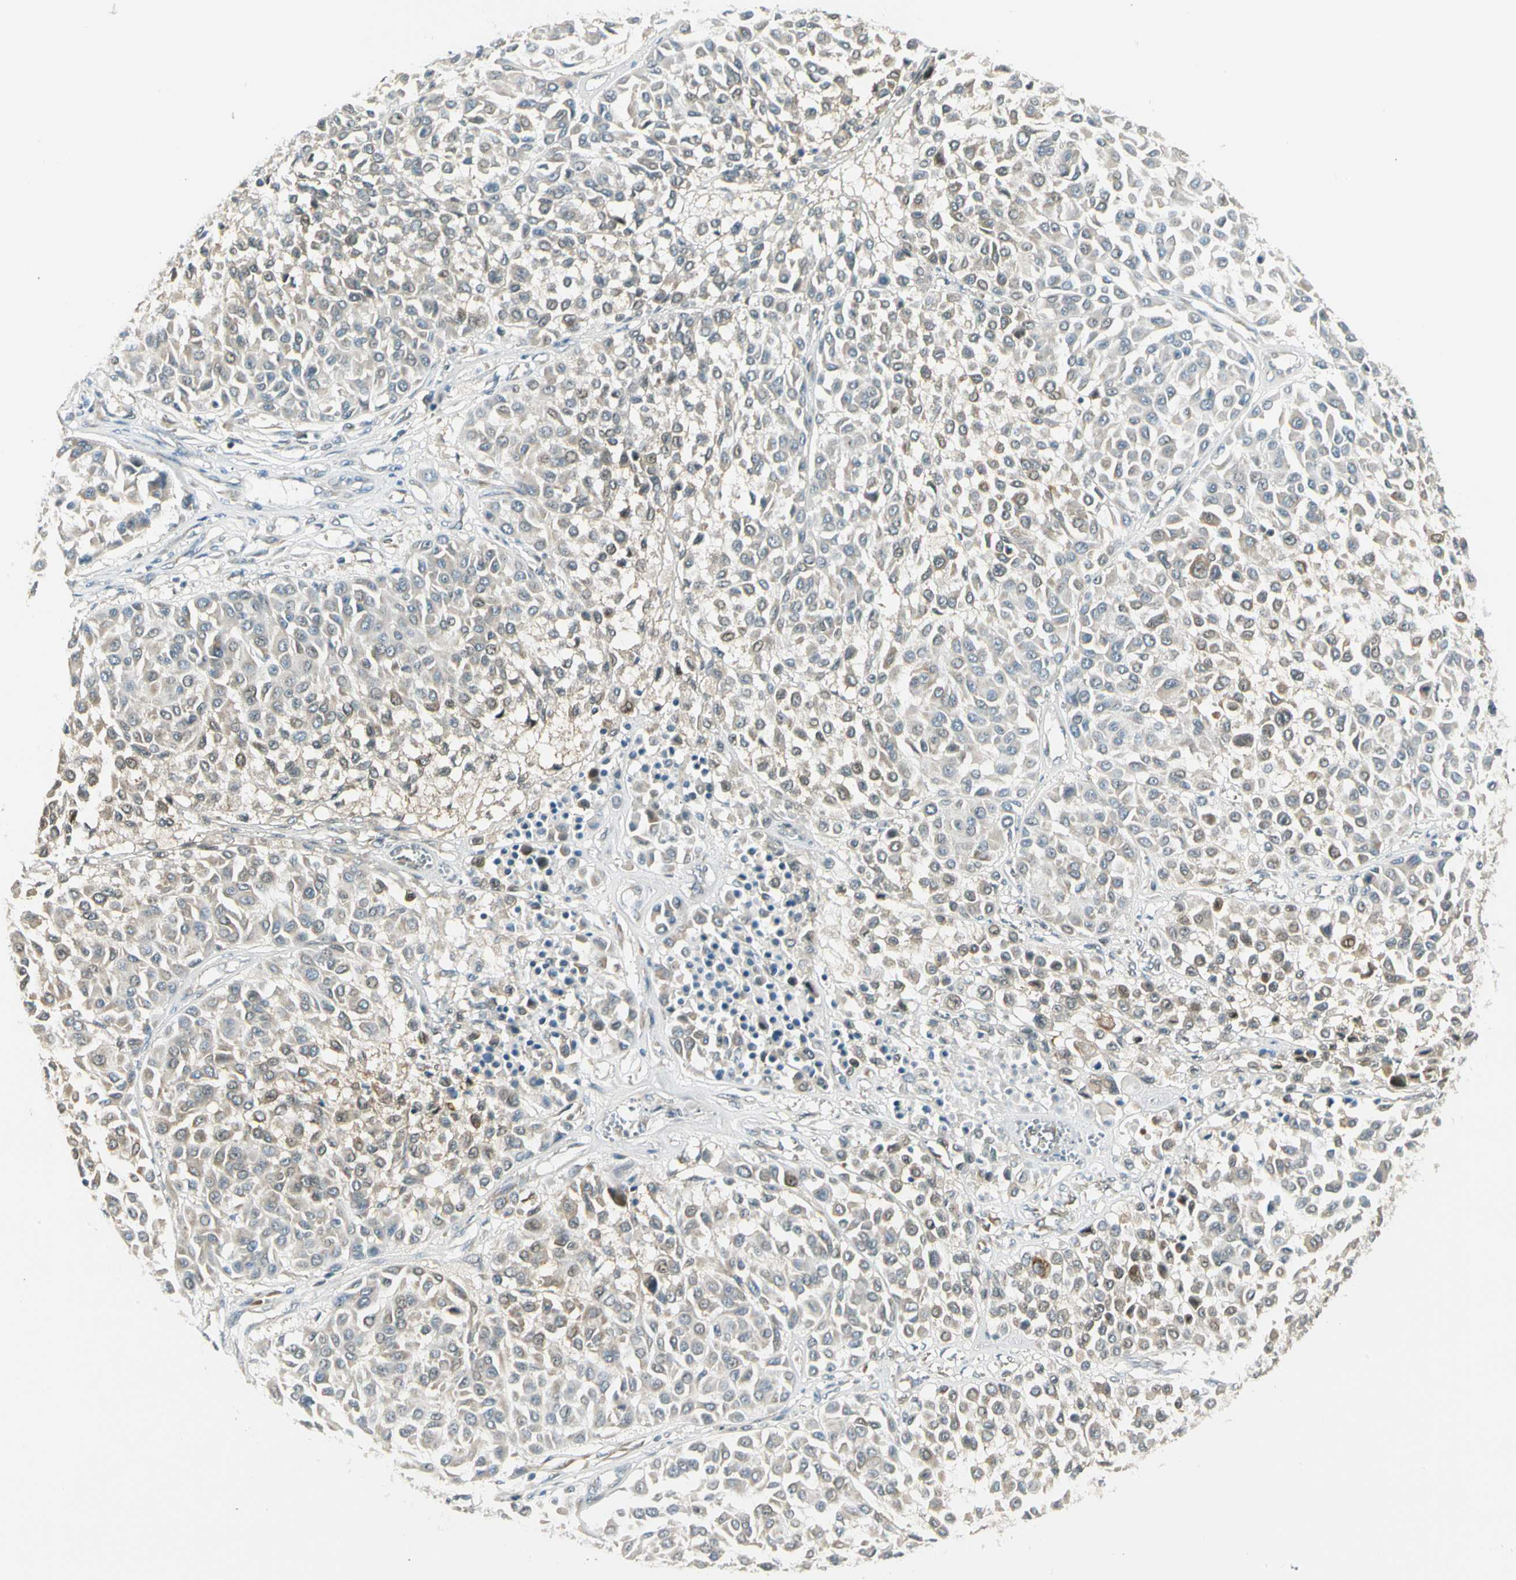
{"staining": {"intensity": "weak", "quantity": "25%-75%", "location": "cytoplasmic/membranous"}, "tissue": "melanoma", "cell_type": "Tumor cells", "image_type": "cancer", "snomed": [{"axis": "morphology", "description": "Malignant melanoma, Metastatic site"}, {"axis": "topography", "description": "Soft tissue"}], "caption": "Malignant melanoma (metastatic site) stained with DAB immunohistochemistry shows low levels of weak cytoplasmic/membranous positivity in approximately 25%-75% of tumor cells.", "gene": "BNIP1", "patient": {"sex": "male", "age": 41}}